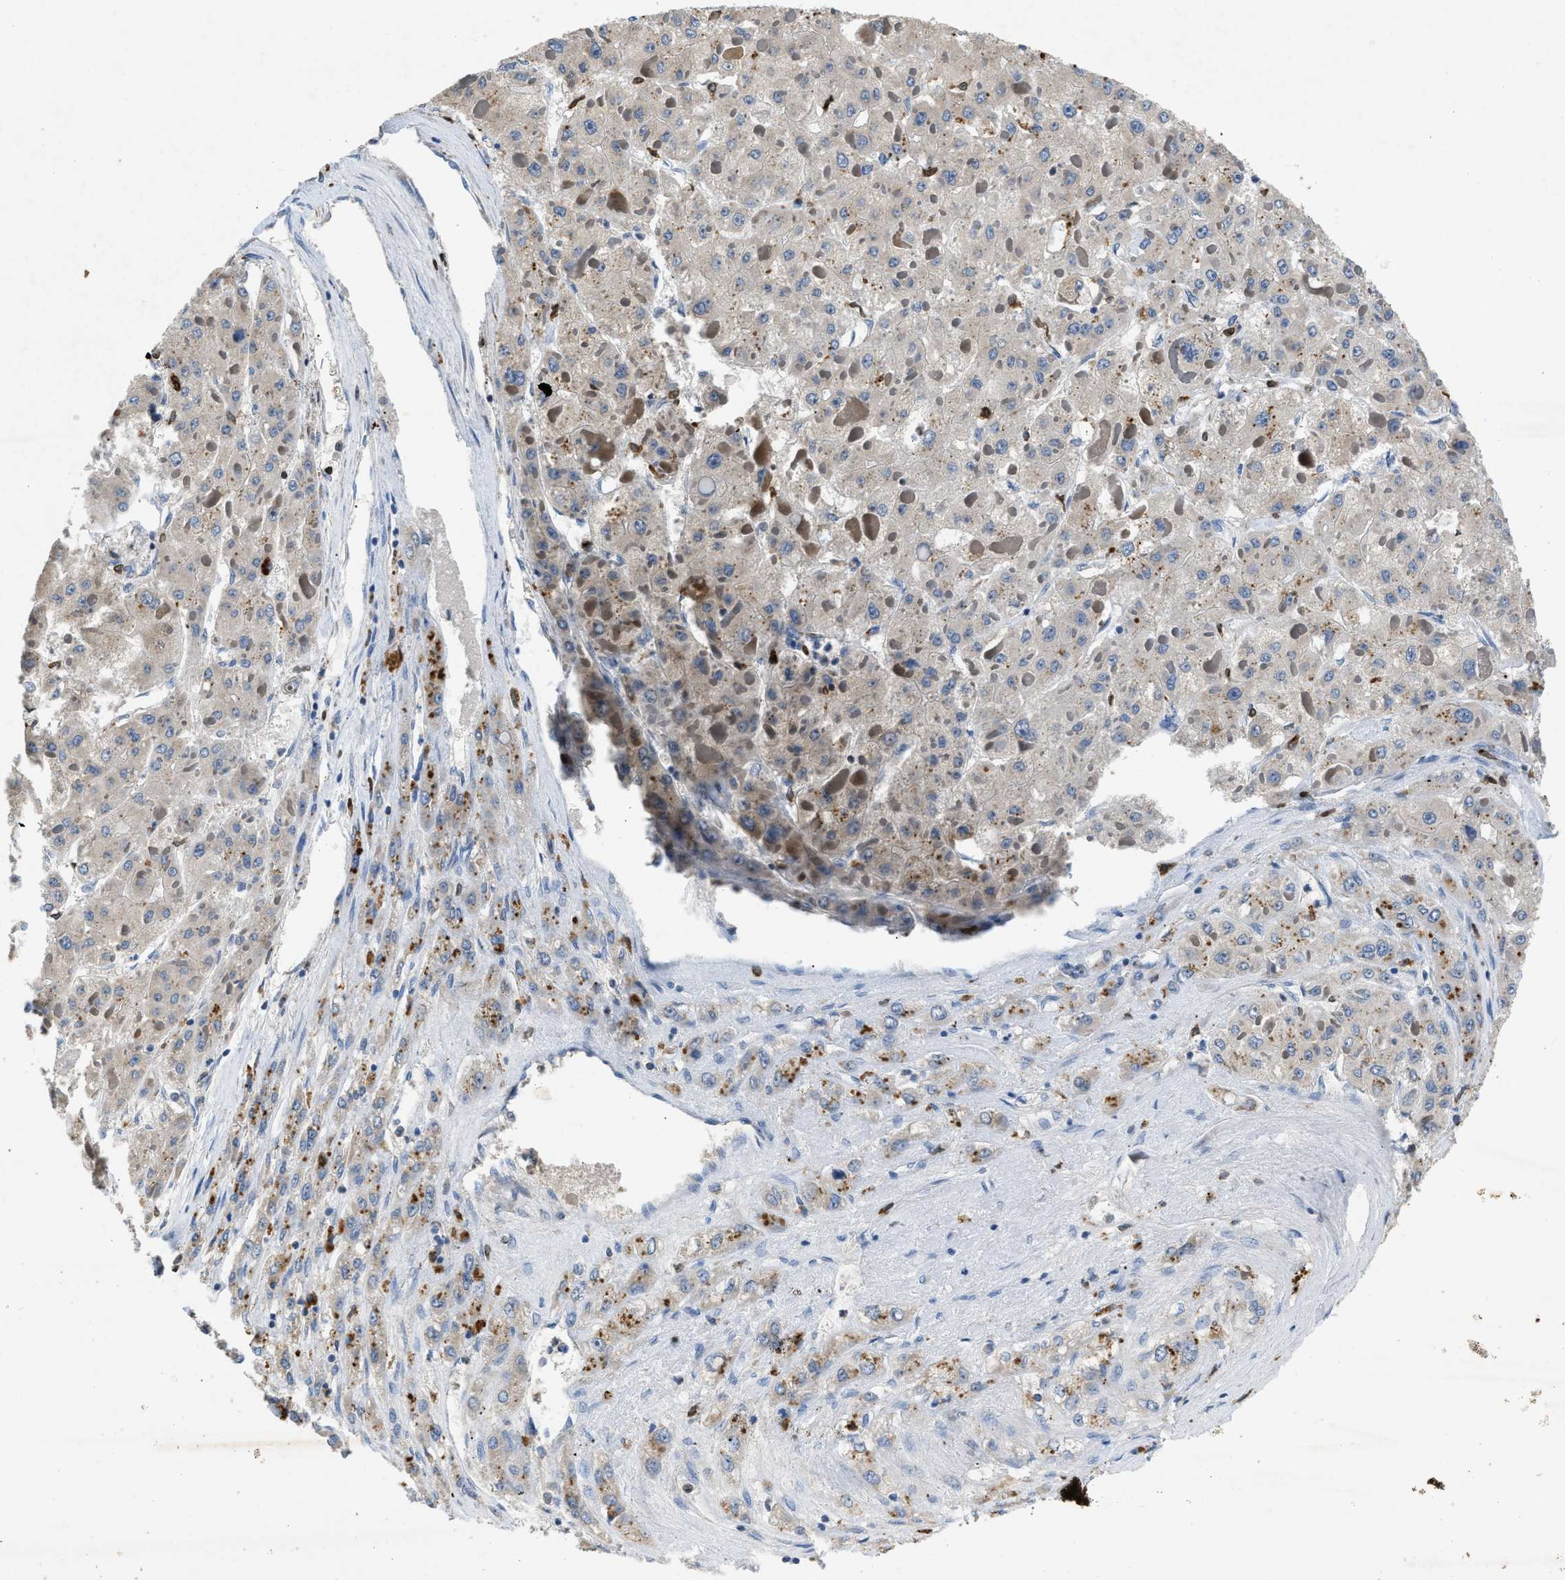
{"staining": {"intensity": "weak", "quantity": "<25%", "location": "cytoplasmic/membranous"}, "tissue": "liver cancer", "cell_type": "Tumor cells", "image_type": "cancer", "snomed": [{"axis": "morphology", "description": "Carcinoma, Hepatocellular, NOS"}, {"axis": "topography", "description": "Liver"}], "caption": "Liver cancer (hepatocellular carcinoma) was stained to show a protein in brown. There is no significant positivity in tumor cells.", "gene": "TOMM34", "patient": {"sex": "female", "age": 73}}